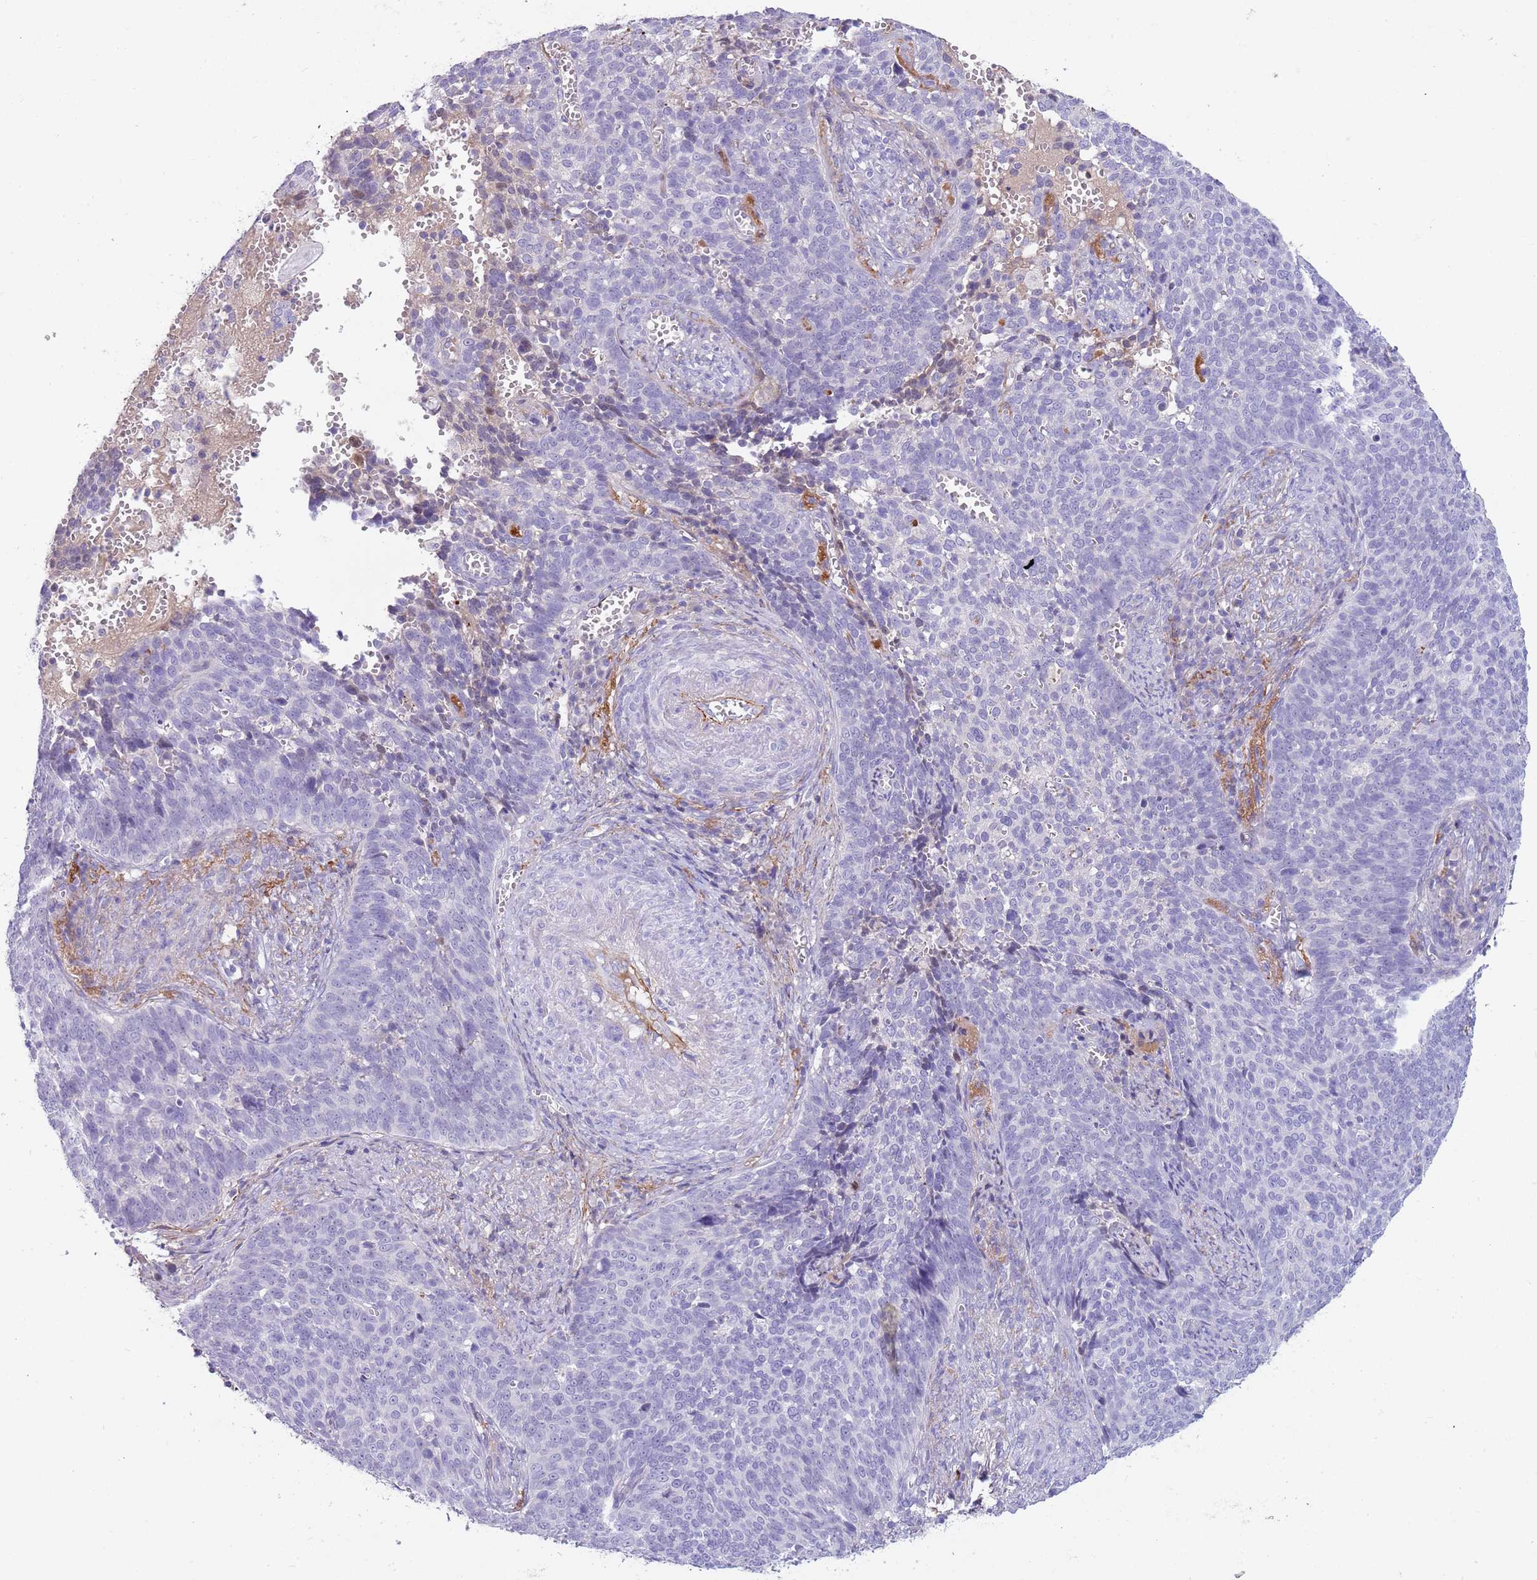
{"staining": {"intensity": "negative", "quantity": "none", "location": "none"}, "tissue": "cervical cancer", "cell_type": "Tumor cells", "image_type": "cancer", "snomed": [{"axis": "morphology", "description": "Normal tissue, NOS"}, {"axis": "morphology", "description": "Squamous cell carcinoma, NOS"}, {"axis": "topography", "description": "Cervix"}], "caption": "Photomicrograph shows no significant protein expression in tumor cells of cervical cancer.", "gene": "LEPROTL1", "patient": {"sex": "female", "age": 39}}